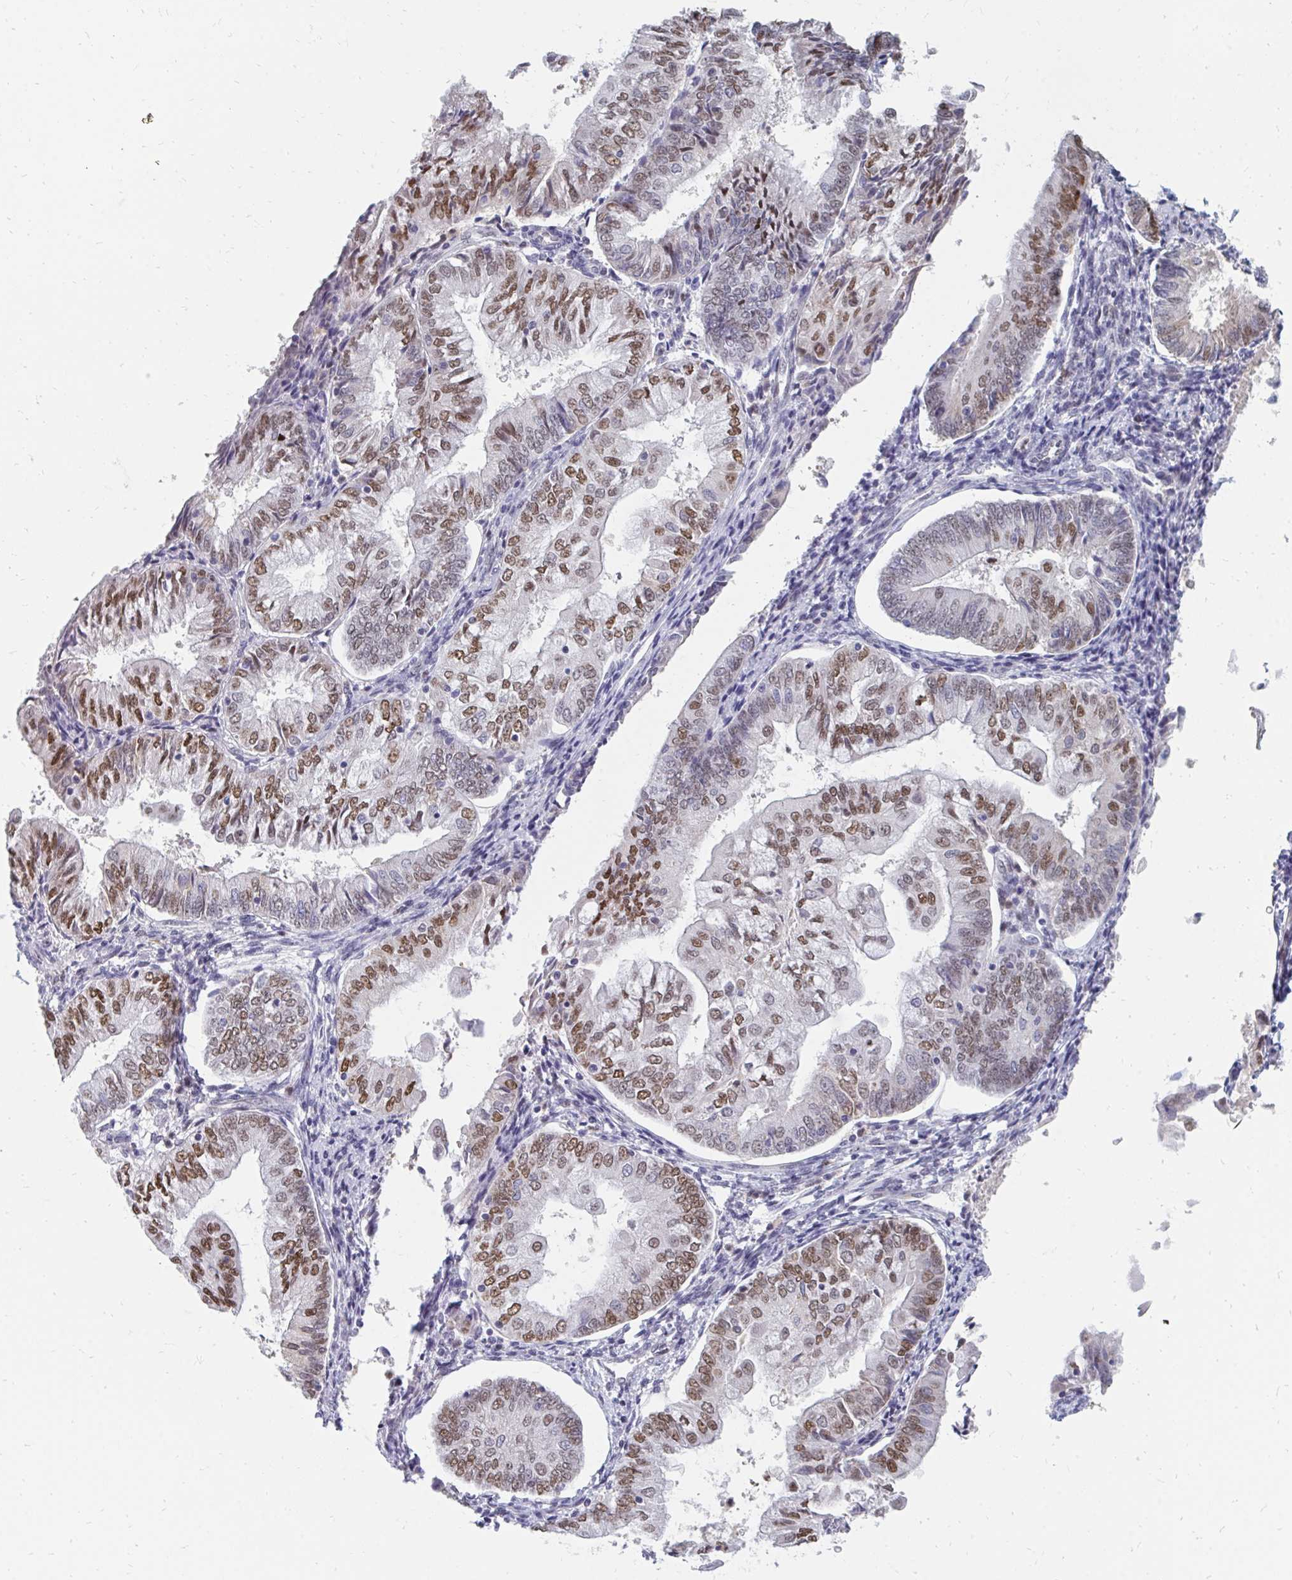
{"staining": {"intensity": "moderate", "quantity": ">75%", "location": "nuclear"}, "tissue": "endometrial cancer", "cell_type": "Tumor cells", "image_type": "cancer", "snomed": [{"axis": "morphology", "description": "Adenocarcinoma, NOS"}, {"axis": "topography", "description": "Endometrium"}], "caption": "Endometrial cancer (adenocarcinoma) tissue exhibits moderate nuclear expression in approximately >75% of tumor cells, visualized by immunohistochemistry.", "gene": "PLK3", "patient": {"sex": "female", "age": 55}}